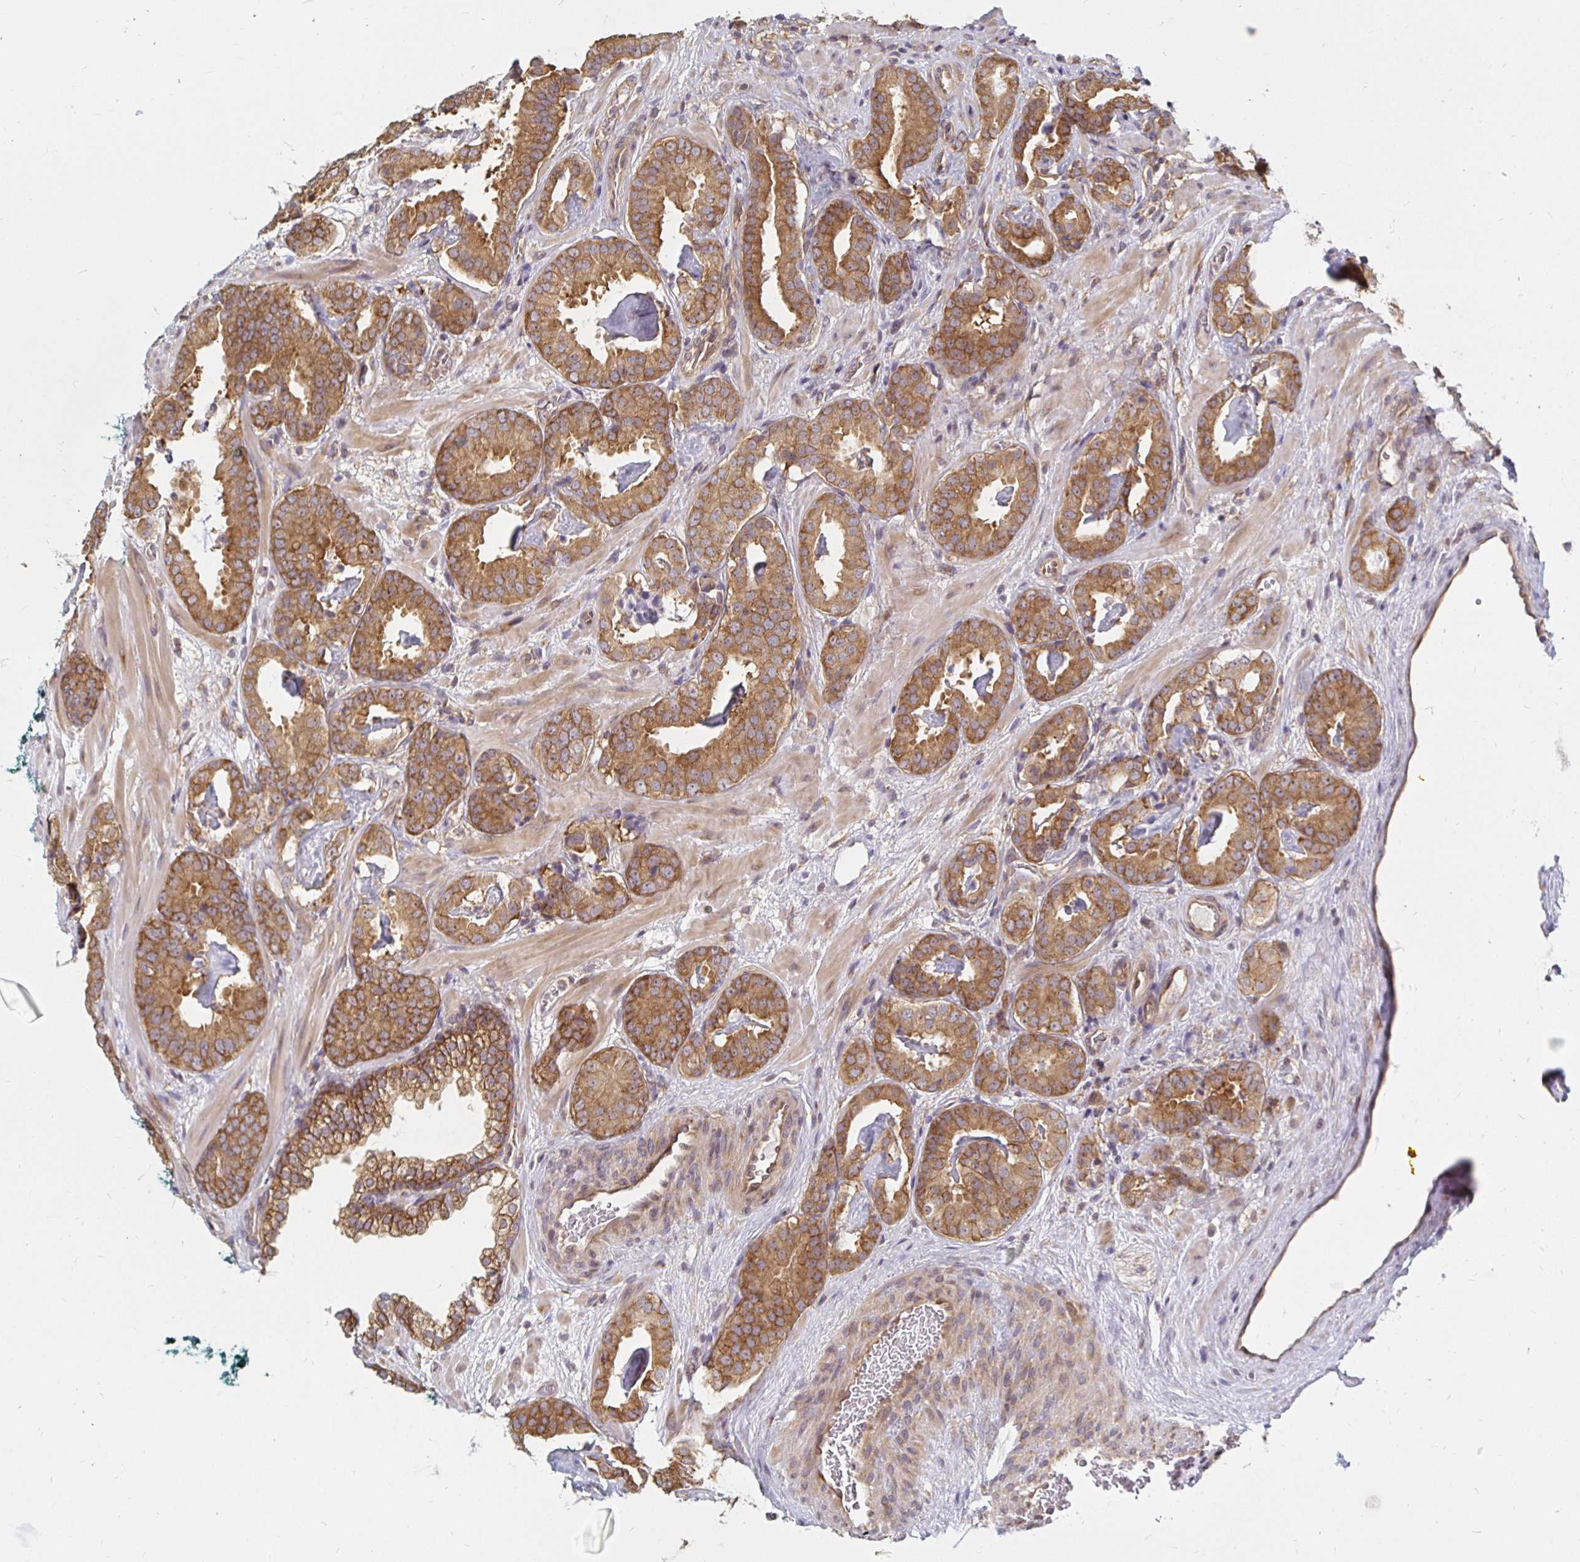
{"staining": {"intensity": "moderate", "quantity": ">75%", "location": "cytoplasmic/membranous"}, "tissue": "prostate cancer", "cell_type": "Tumor cells", "image_type": "cancer", "snomed": [{"axis": "morphology", "description": "Adenocarcinoma, Low grade"}, {"axis": "topography", "description": "Prostate"}], "caption": "Approximately >75% of tumor cells in prostate cancer (low-grade adenocarcinoma) display moderate cytoplasmic/membranous protein positivity as visualized by brown immunohistochemical staining.", "gene": "PDAP1", "patient": {"sex": "male", "age": 62}}